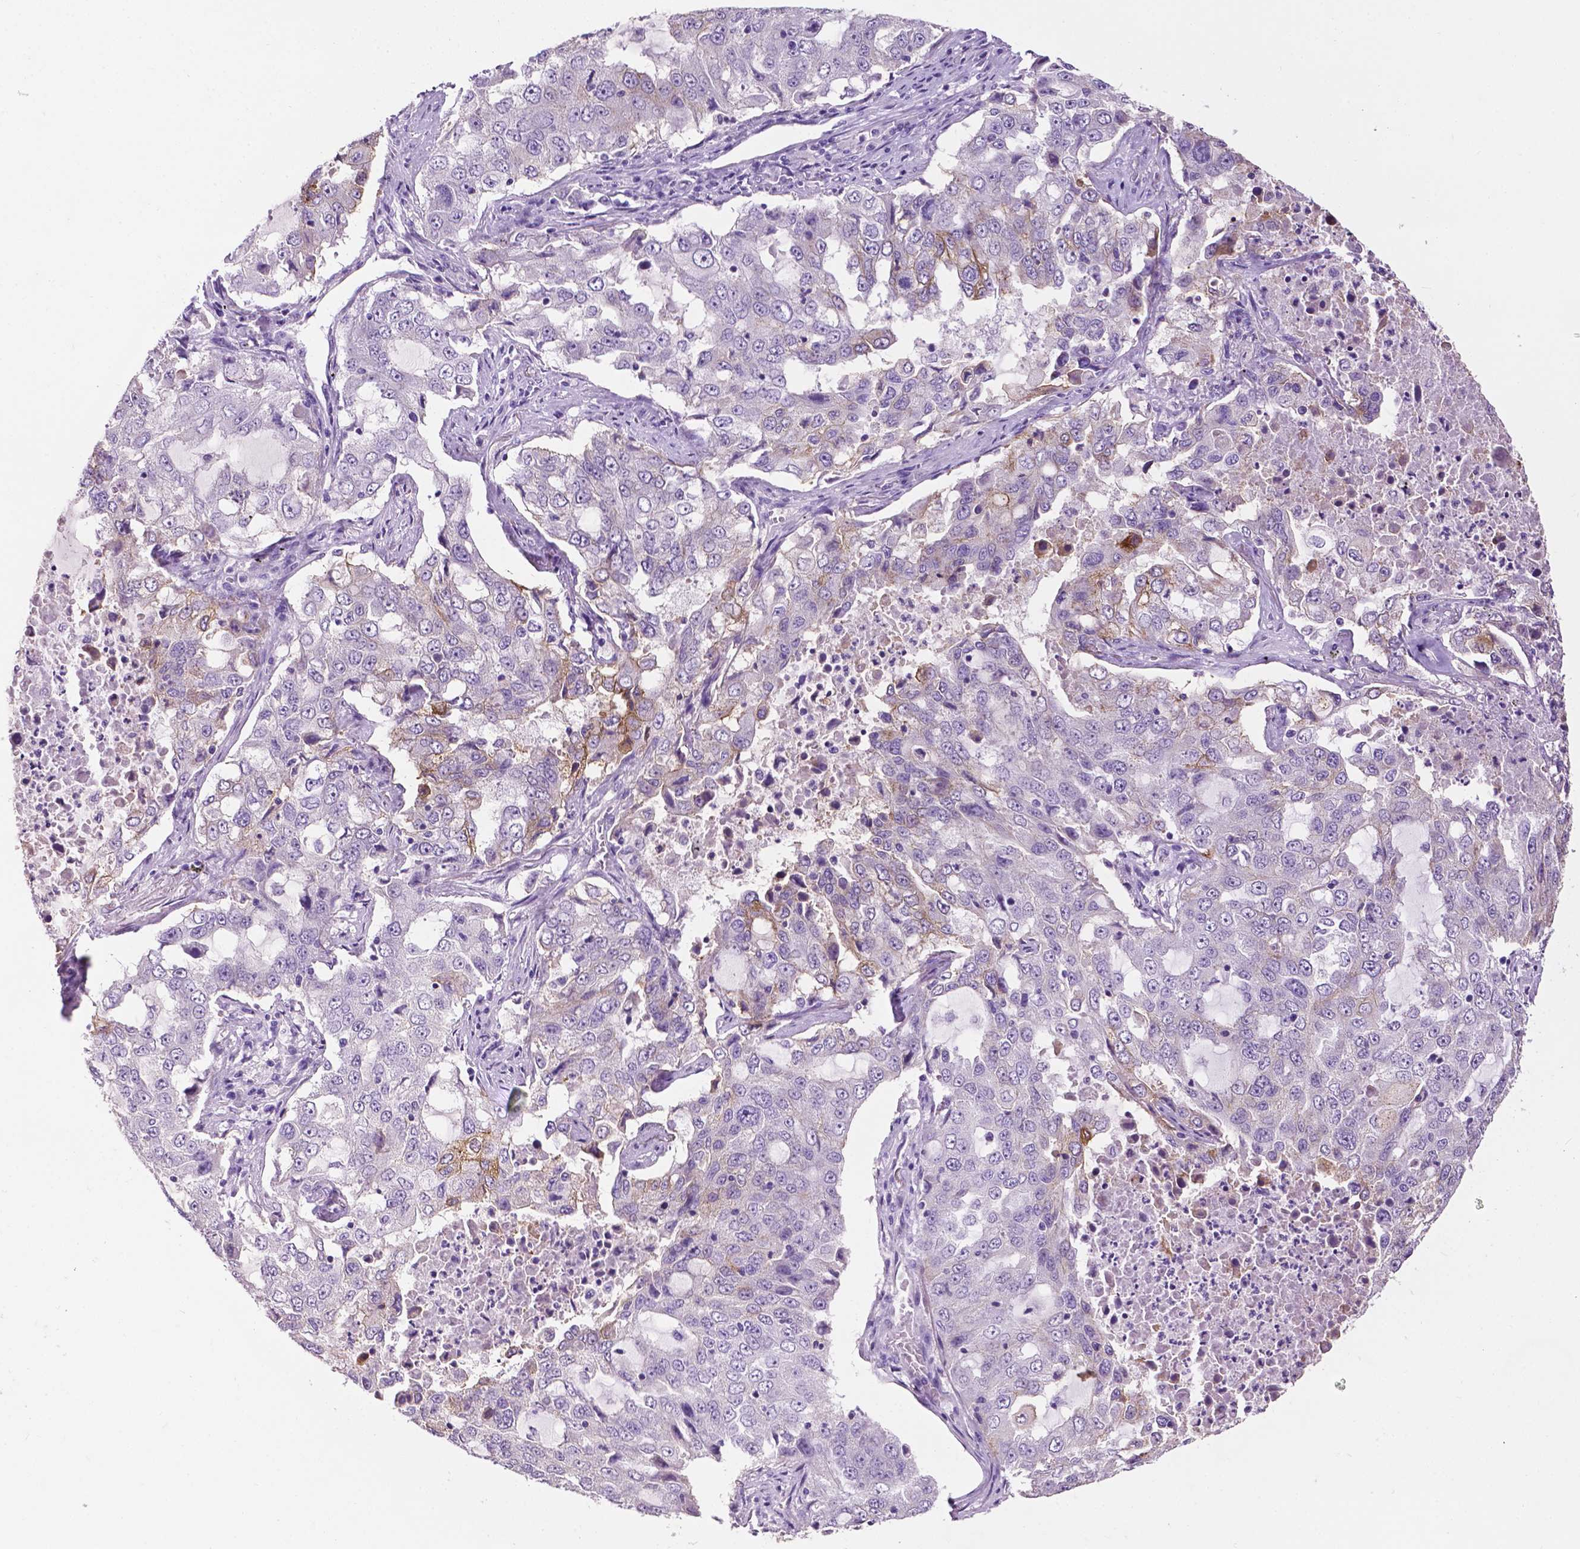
{"staining": {"intensity": "weak", "quantity": "<25%", "location": "cytoplasmic/membranous"}, "tissue": "lung cancer", "cell_type": "Tumor cells", "image_type": "cancer", "snomed": [{"axis": "morphology", "description": "Adenocarcinoma, NOS"}, {"axis": "topography", "description": "Lung"}], "caption": "Lung cancer stained for a protein using immunohistochemistry (IHC) exhibits no positivity tumor cells.", "gene": "TACSTD2", "patient": {"sex": "female", "age": 61}}